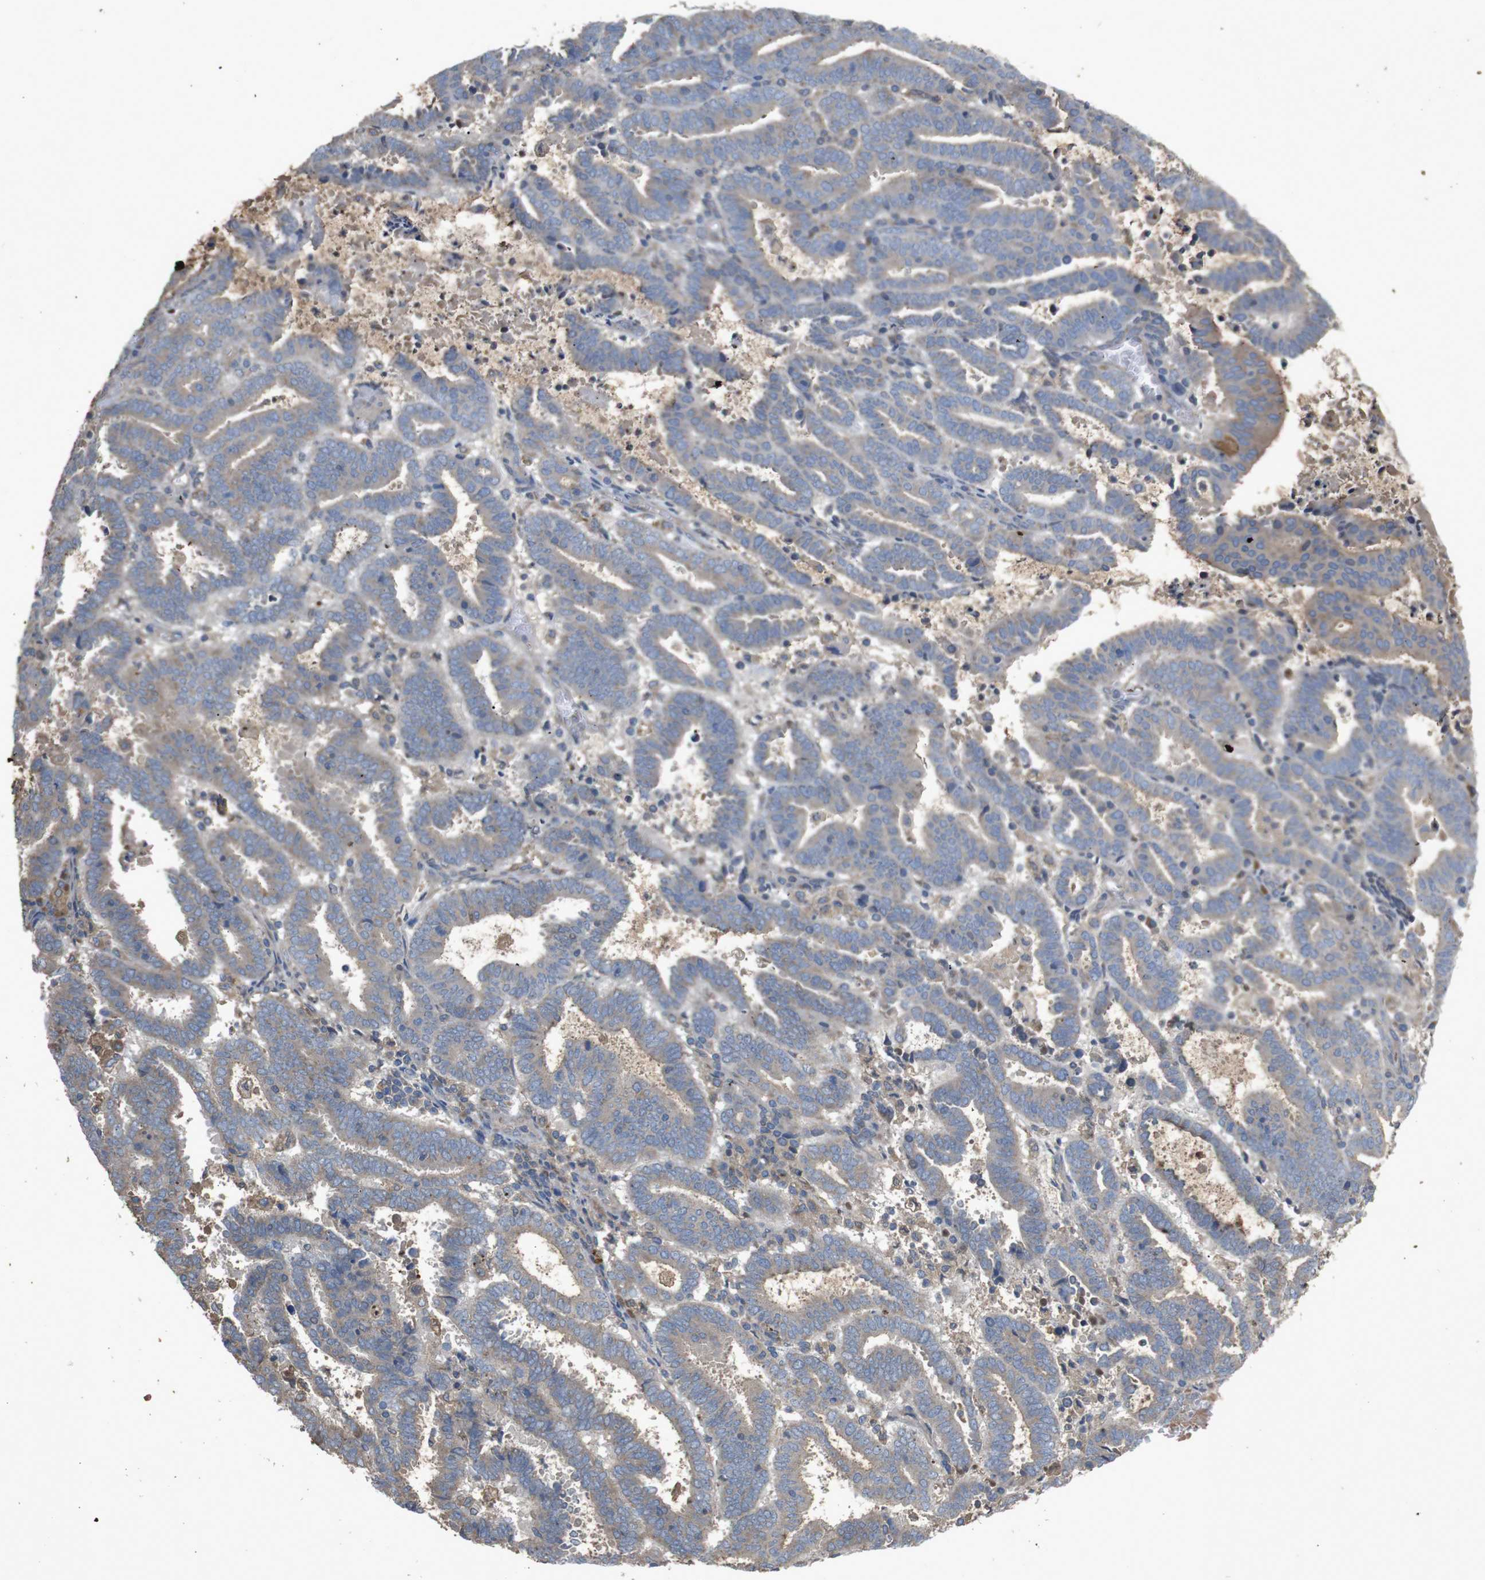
{"staining": {"intensity": "moderate", "quantity": ">75%", "location": "cytoplasmic/membranous"}, "tissue": "endometrial cancer", "cell_type": "Tumor cells", "image_type": "cancer", "snomed": [{"axis": "morphology", "description": "Adenocarcinoma, NOS"}, {"axis": "topography", "description": "Uterus"}], "caption": "About >75% of tumor cells in human endometrial cancer show moderate cytoplasmic/membranous protein expression as visualized by brown immunohistochemical staining.", "gene": "PTPN1", "patient": {"sex": "female", "age": 83}}